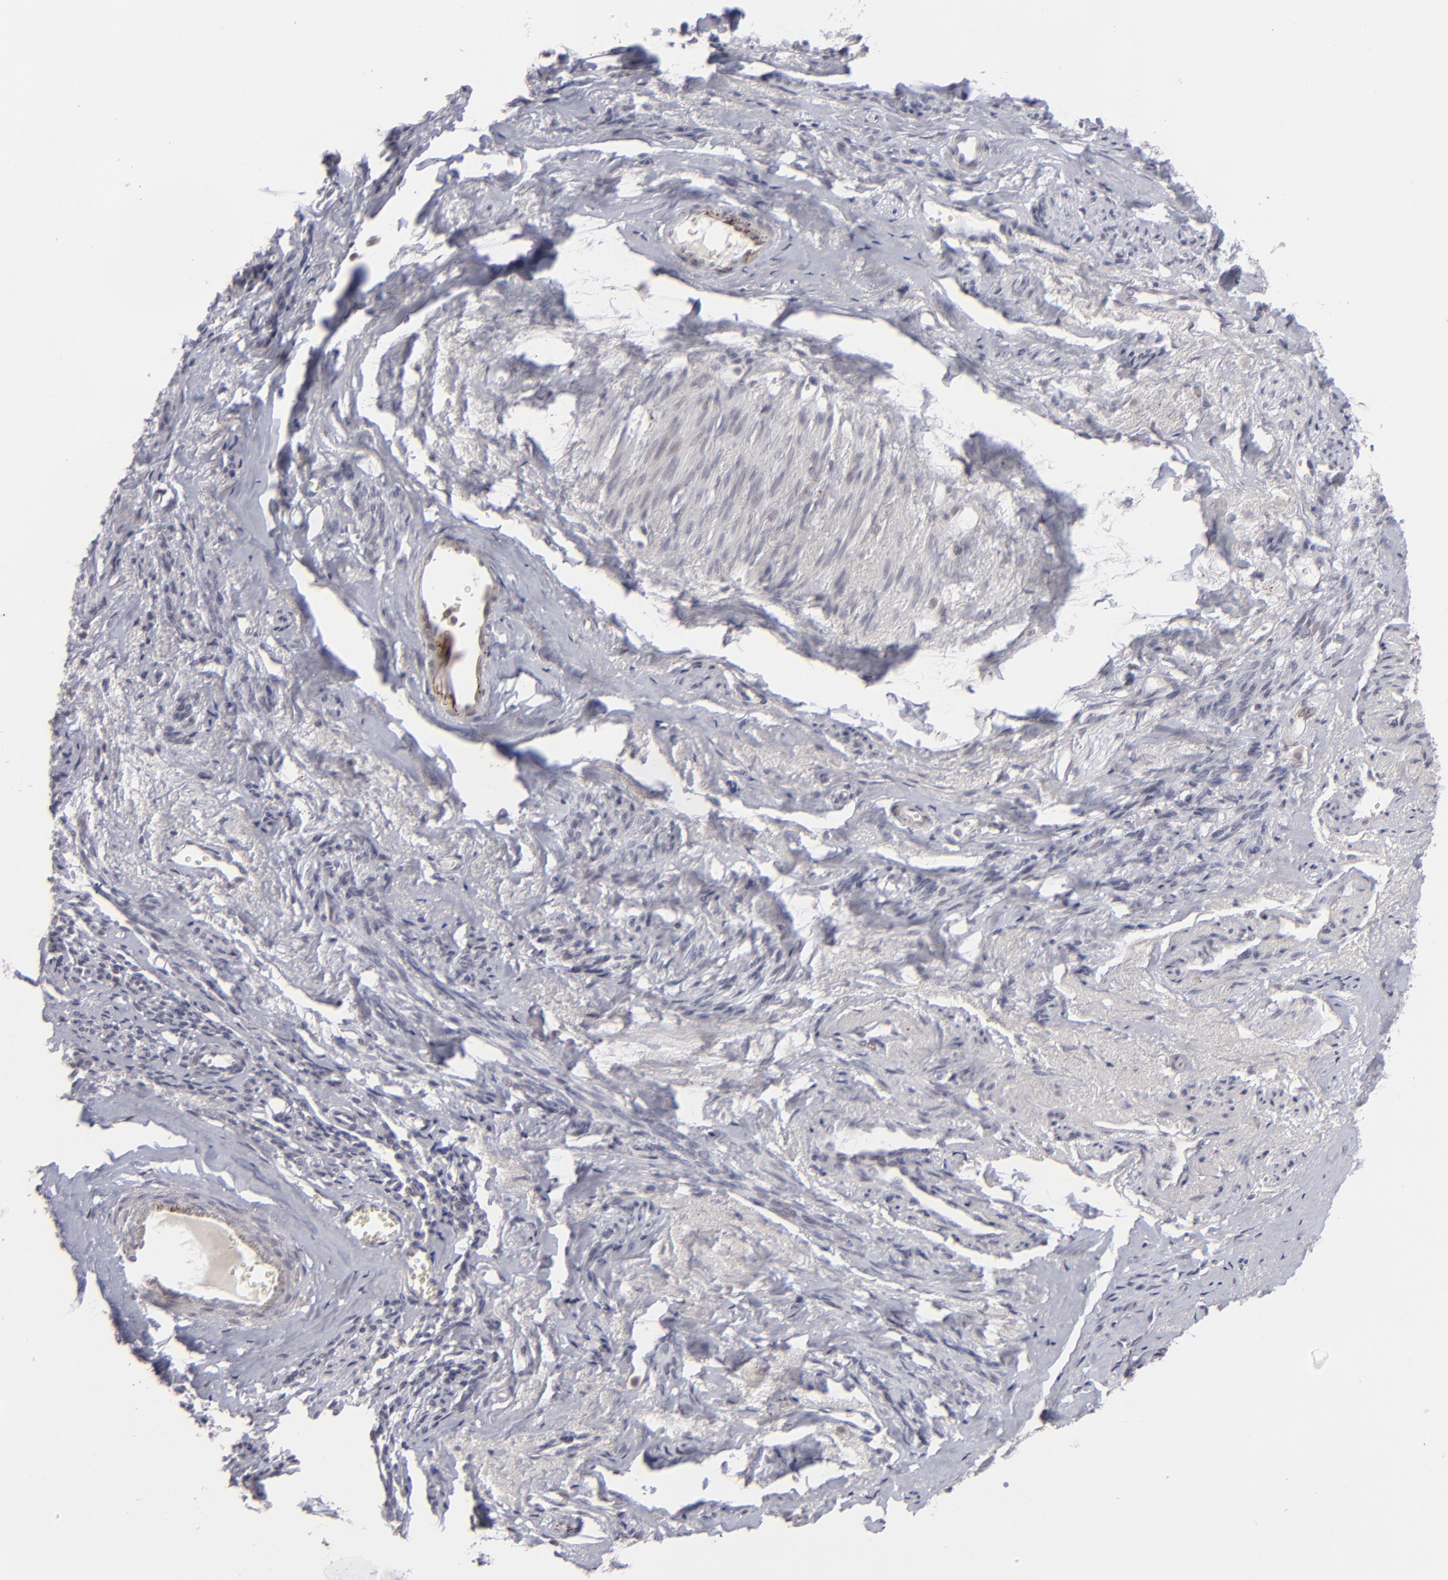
{"staining": {"intensity": "negative", "quantity": "none", "location": "none"}, "tissue": "endometrial cancer", "cell_type": "Tumor cells", "image_type": "cancer", "snomed": [{"axis": "morphology", "description": "Adenocarcinoma, NOS"}, {"axis": "topography", "description": "Endometrium"}], "caption": "This is an immunohistochemistry (IHC) micrograph of endometrial adenocarcinoma. There is no expression in tumor cells.", "gene": "CLDN2", "patient": {"sex": "female", "age": 75}}